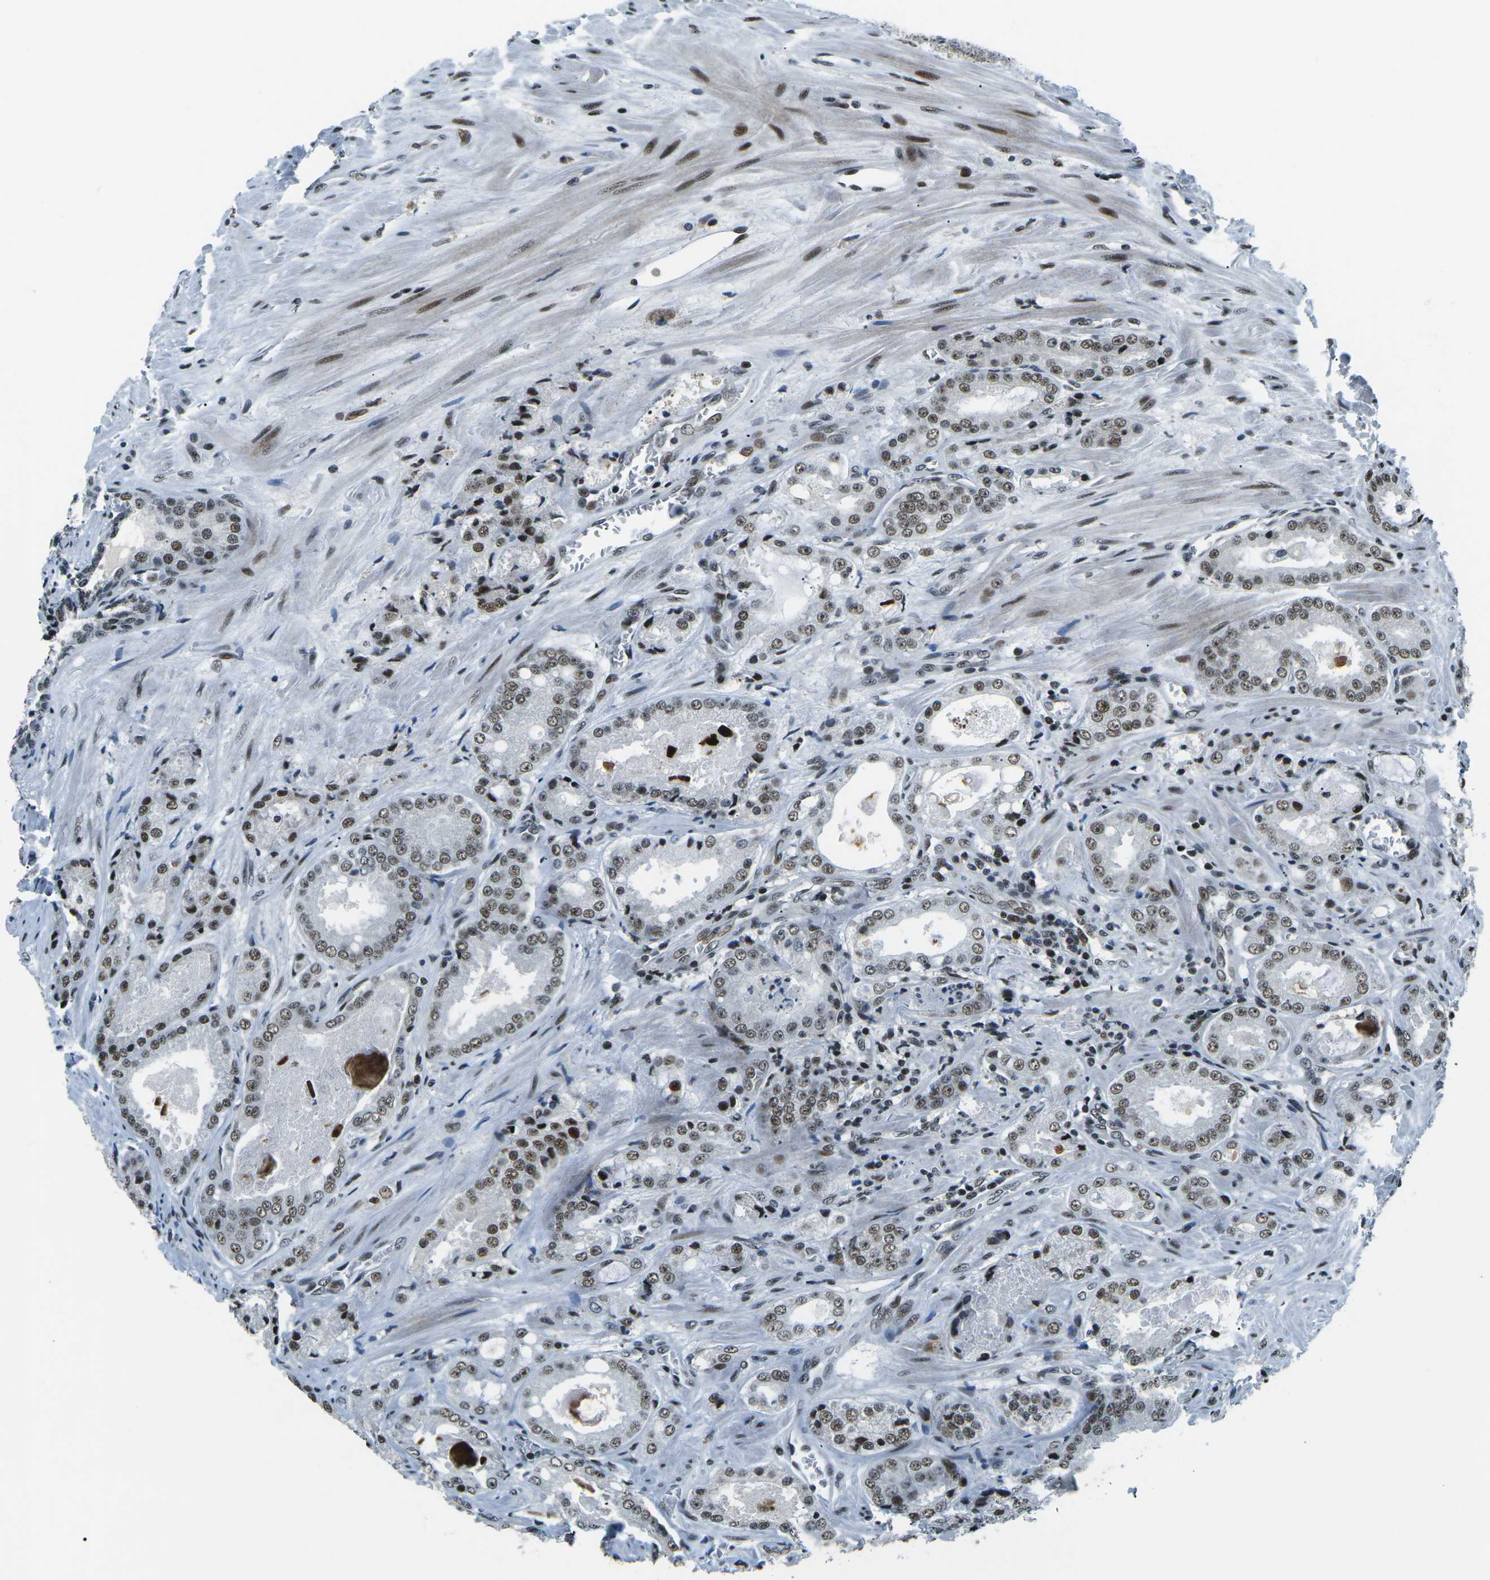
{"staining": {"intensity": "moderate", "quantity": ">75%", "location": "nuclear"}, "tissue": "prostate cancer", "cell_type": "Tumor cells", "image_type": "cancer", "snomed": [{"axis": "morphology", "description": "Adenocarcinoma, High grade"}, {"axis": "topography", "description": "Prostate"}], "caption": "The micrograph exhibits staining of prostate cancer, revealing moderate nuclear protein staining (brown color) within tumor cells.", "gene": "RBL2", "patient": {"sex": "male", "age": 65}}